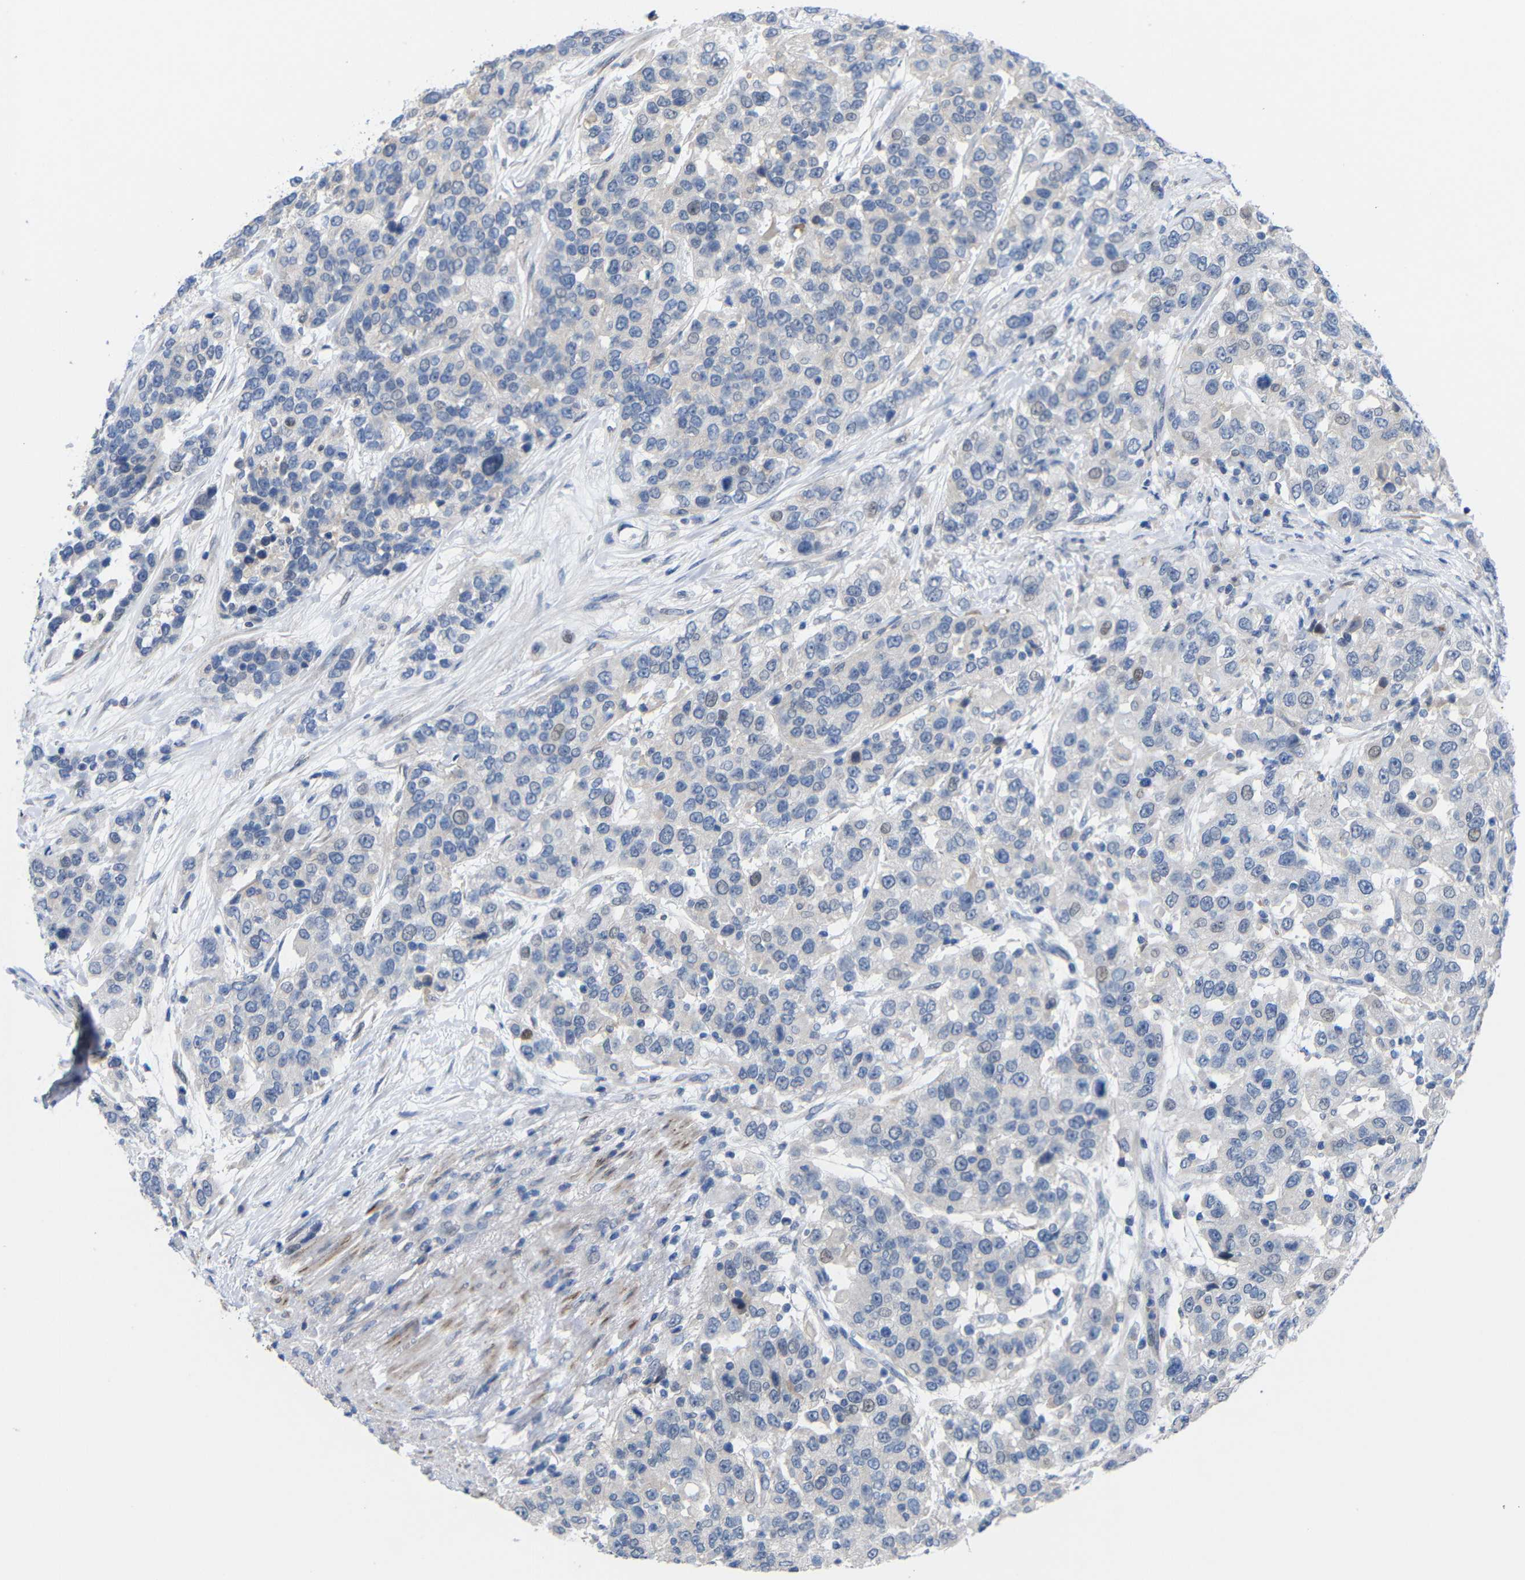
{"staining": {"intensity": "moderate", "quantity": "<25%", "location": "nuclear"}, "tissue": "urothelial cancer", "cell_type": "Tumor cells", "image_type": "cancer", "snomed": [{"axis": "morphology", "description": "Urothelial carcinoma, High grade"}, {"axis": "topography", "description": "Urinary bladder"}], "caption": "IHC micrograph of neoplastic tissue: urothelial cancer stained using immunohistochemistry (IHC) reveals low levels of moderate protein expression localized specifically in the nuclear of tumor cells, appearing as a nuclear brown color.", "gene": "CMTM1", "patient": {"sex": "female", "age": 80}}